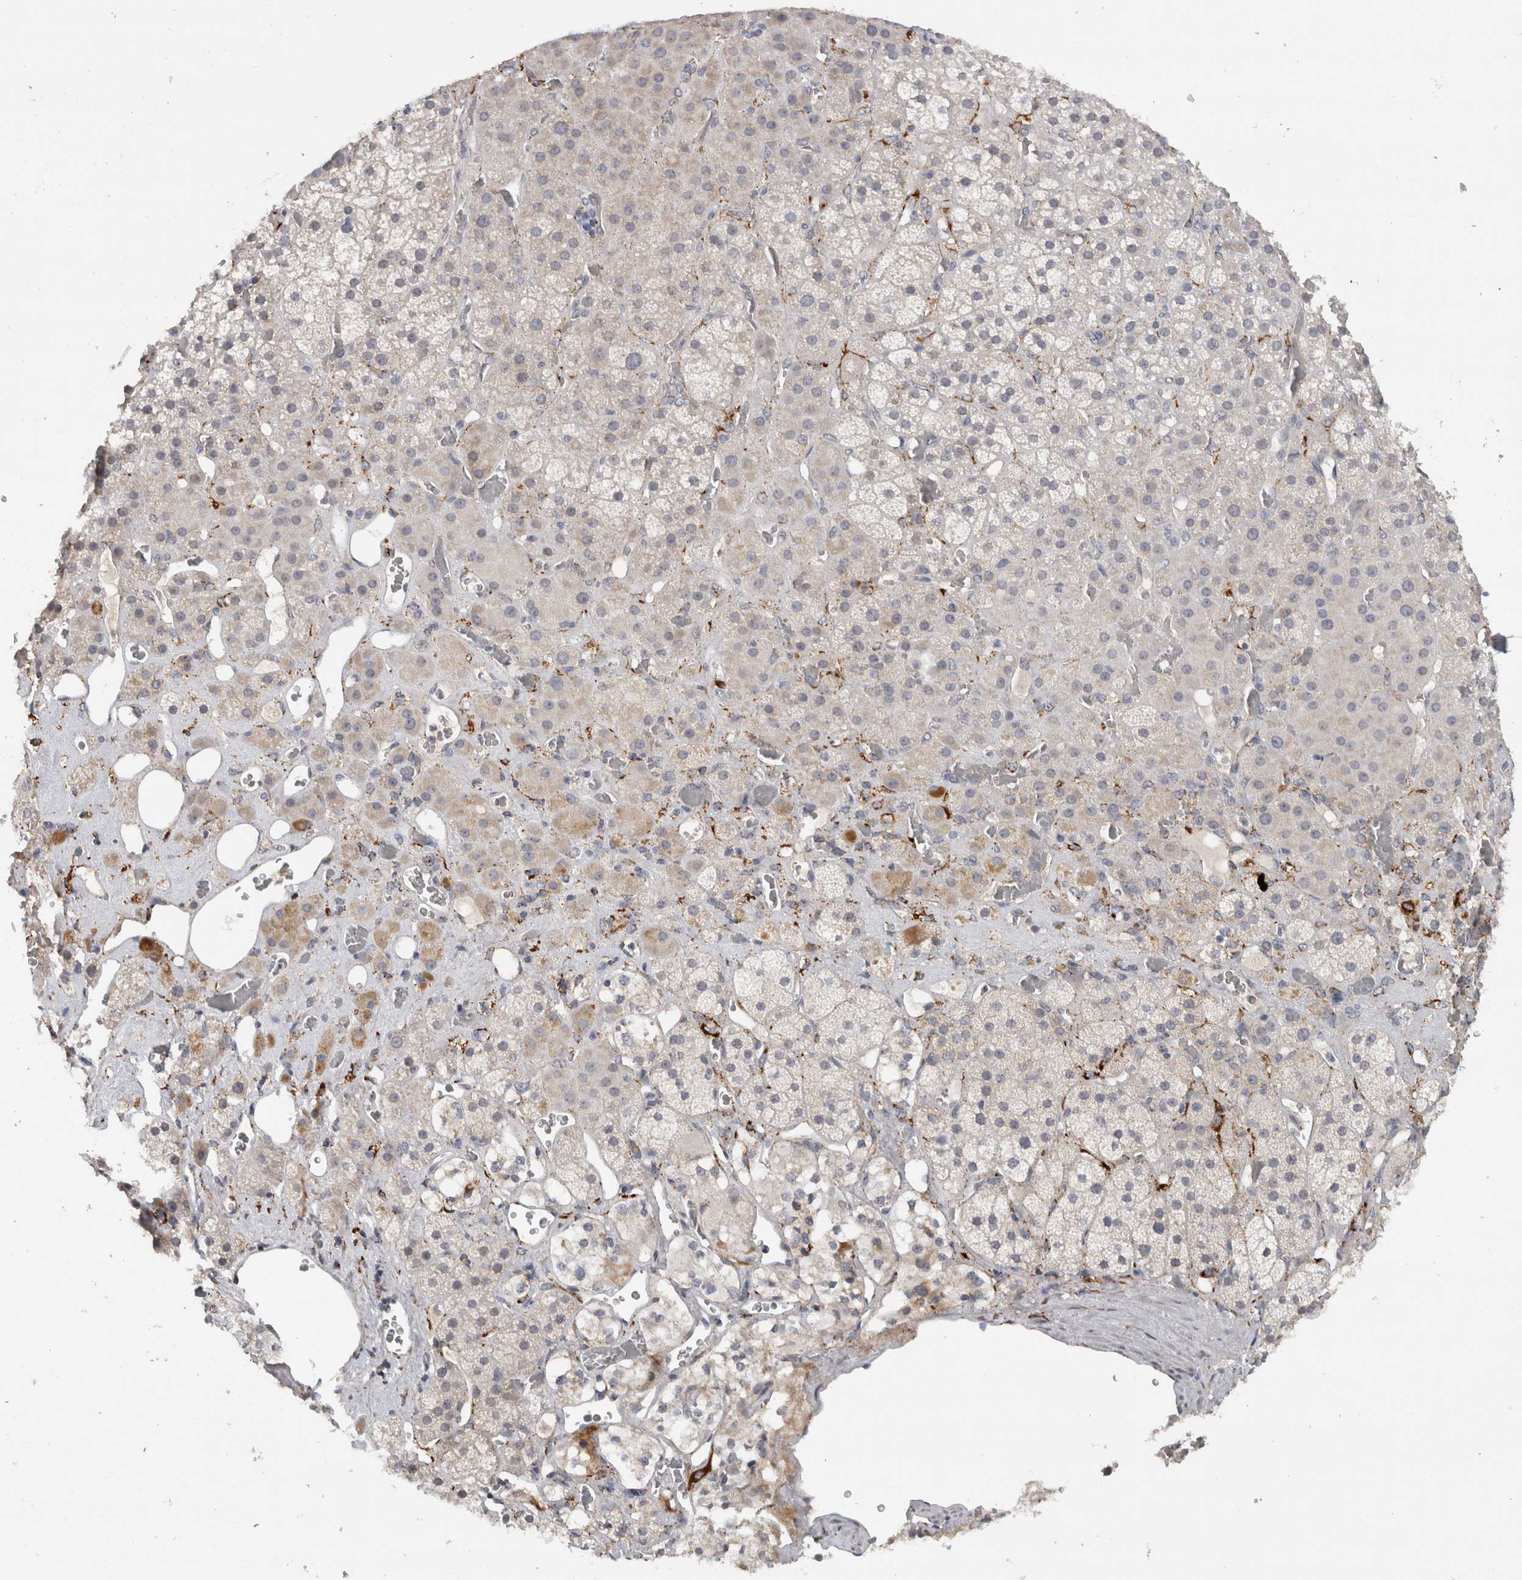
{"staining": {"intensity": "moderate", "quantity": "25%-75%", "location": "cytoplasmic/membranous"}, "tissue": "adrenal gland", "cell_type": "Glandular cells", "image_type": "normal", "snomed": [{"axis": "morphology", "description": "Normal tissue, NOS"}, {"axis": "topography", "description": "Adrenal gland"}], "caption": "This histopathology image reveals immunohistochemistry staining of benign human adrenal gland, with medium moderate cytoplasmic/membranous staining in approximately 25%-75% of glandular cells.", "gene": "DYRK2", "patient": {"sex": "male", "age": 57}}